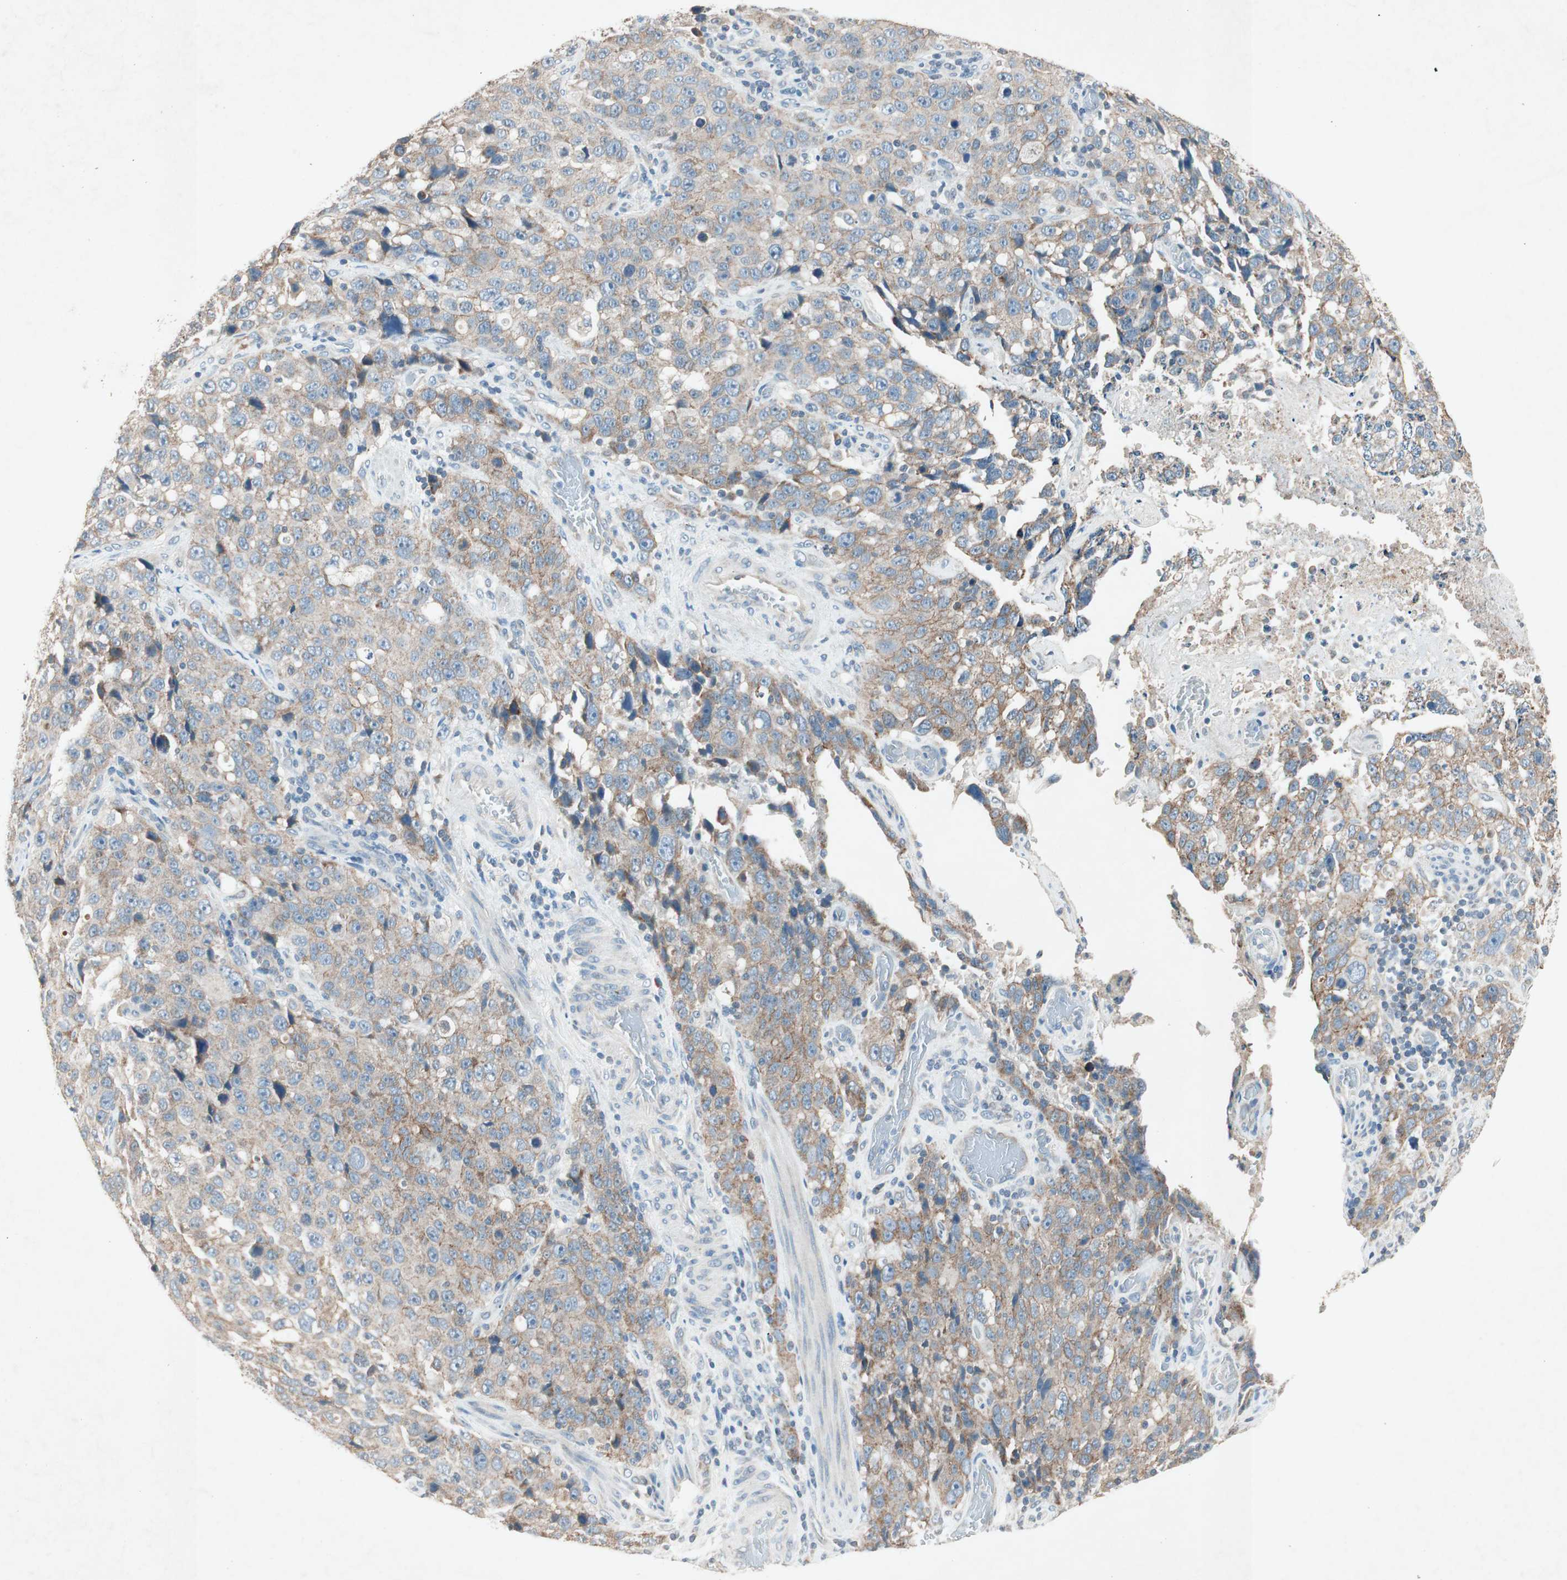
{"staining": {"intensity": "weak", "quantity": ">75%", "location": "cytoplasmic/membranous"}, "tissue": "stomach cancer", "cell_type": "Tumor cells", "image_type": "cancer", "snomed": [{"axis": "morphology", "description": "Normal tissue, NOS"}, {"axis": "morphology", "description": "Adenocarcinoma, NOS"}, {"axis": "topography", "description": "Stomach"}], "caption": "The micrograph displays a brown stain indicating the presence of a protein in the cytoplasmic/membranous of tumor cells in adenocarcinoma (stomach). (DAB = brown stain, brightfield microscopy at high magnification).", "gene": "NKAIN1", "patient": {"sex": "male", "age": 48}}